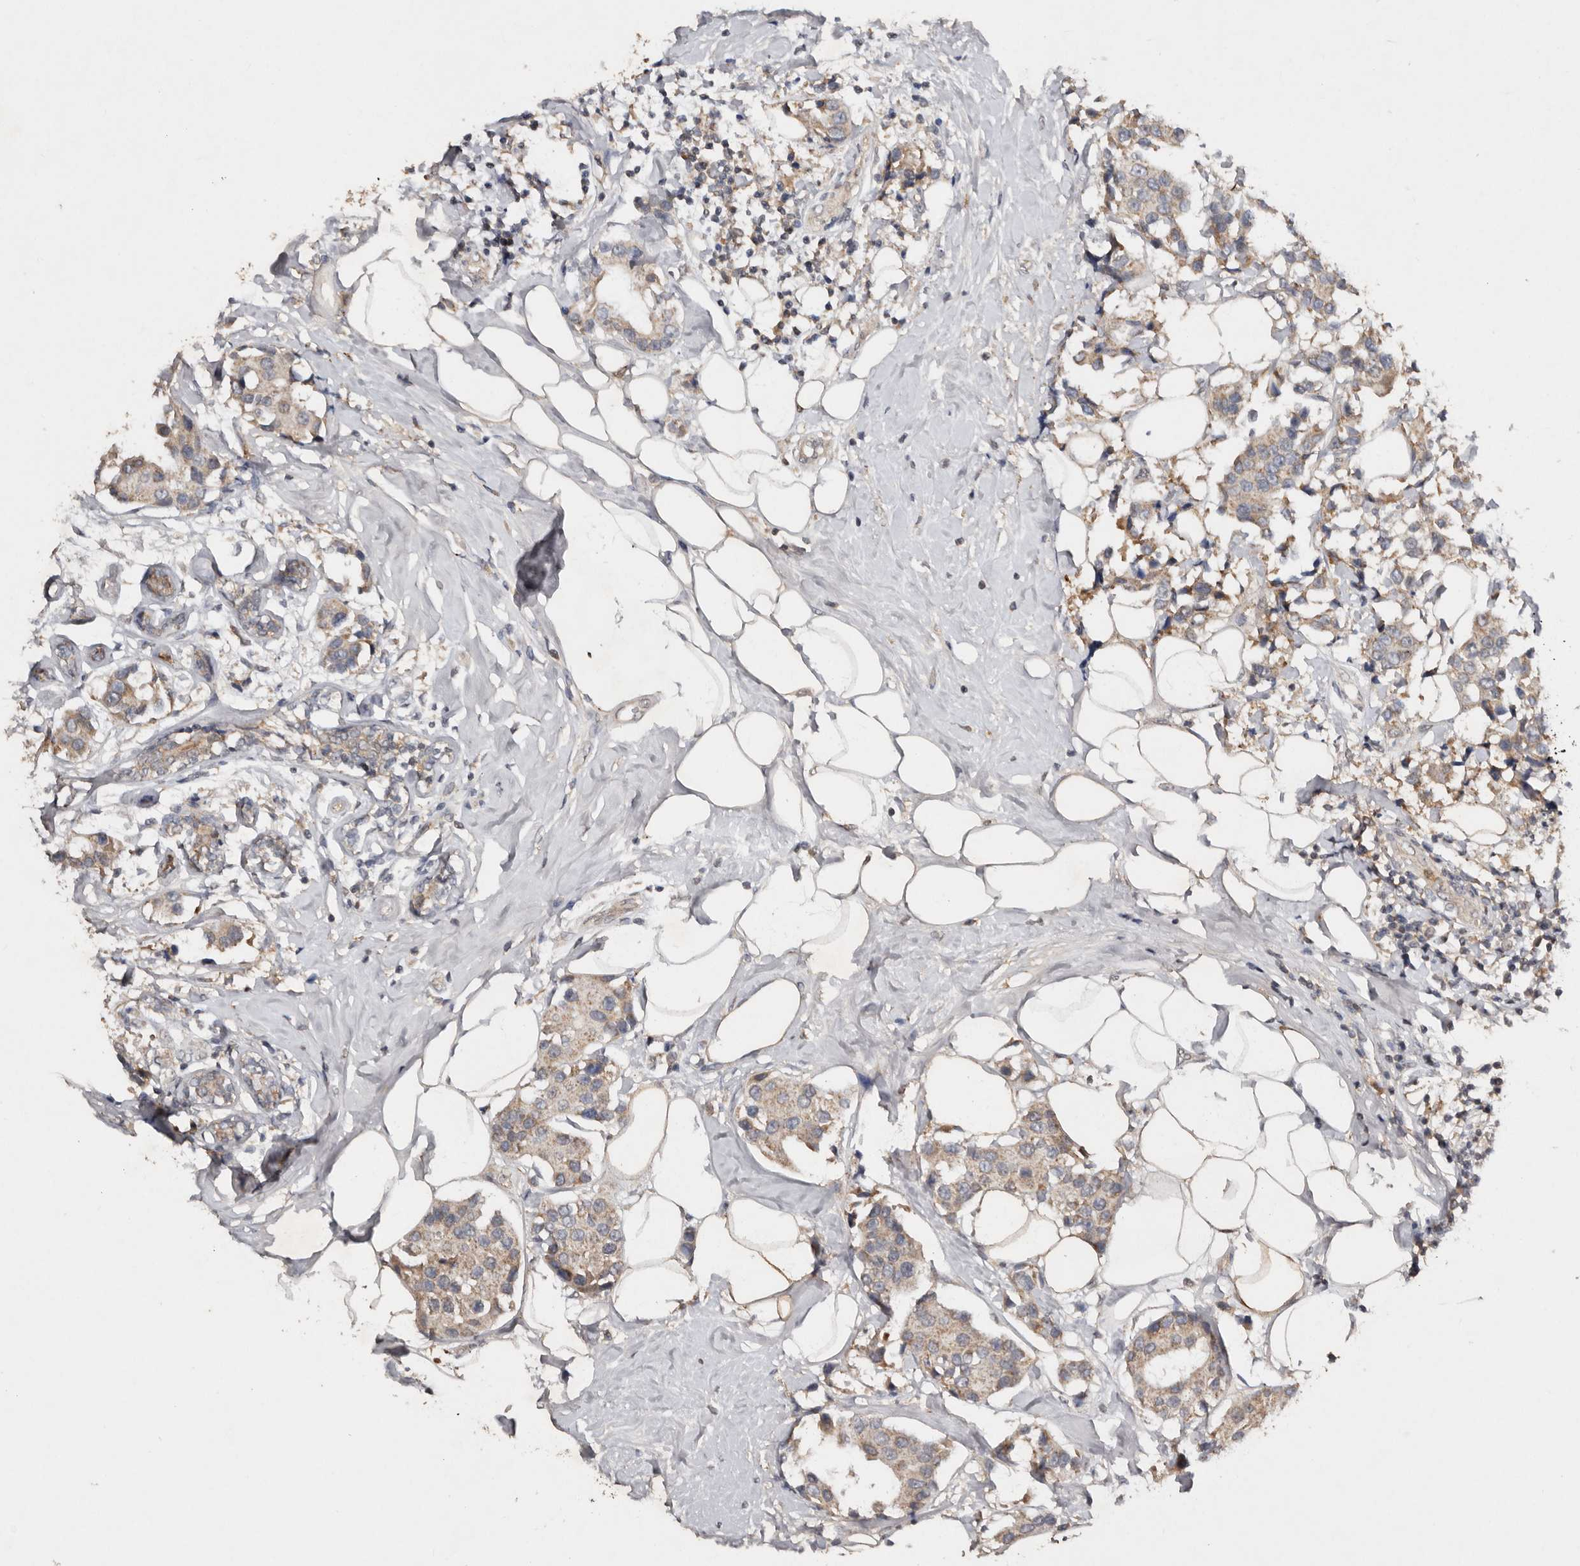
{"staining": {"intensity": "weak", "quantity": ">75%", "location": "cytoplasmic/membranous"}, "tissue": "breast cancer", "cell_type": "Tumor cells", "image_type": "cancer", "snomed": [{"axis": "morphology", "description": "Normal tissue, NOS"}, {"axis": "morphology", "description": "Duct carcinoma"}, {"axis": "topography", "description": "Breast"}], "caption": "Weak cytoplasmic/membranous expression is identified in about >75% of tumor cells in invasive ductal carcinoma (breast).", "gene": "EDEM1", "patient": {"sex": "female", "age": 39}}